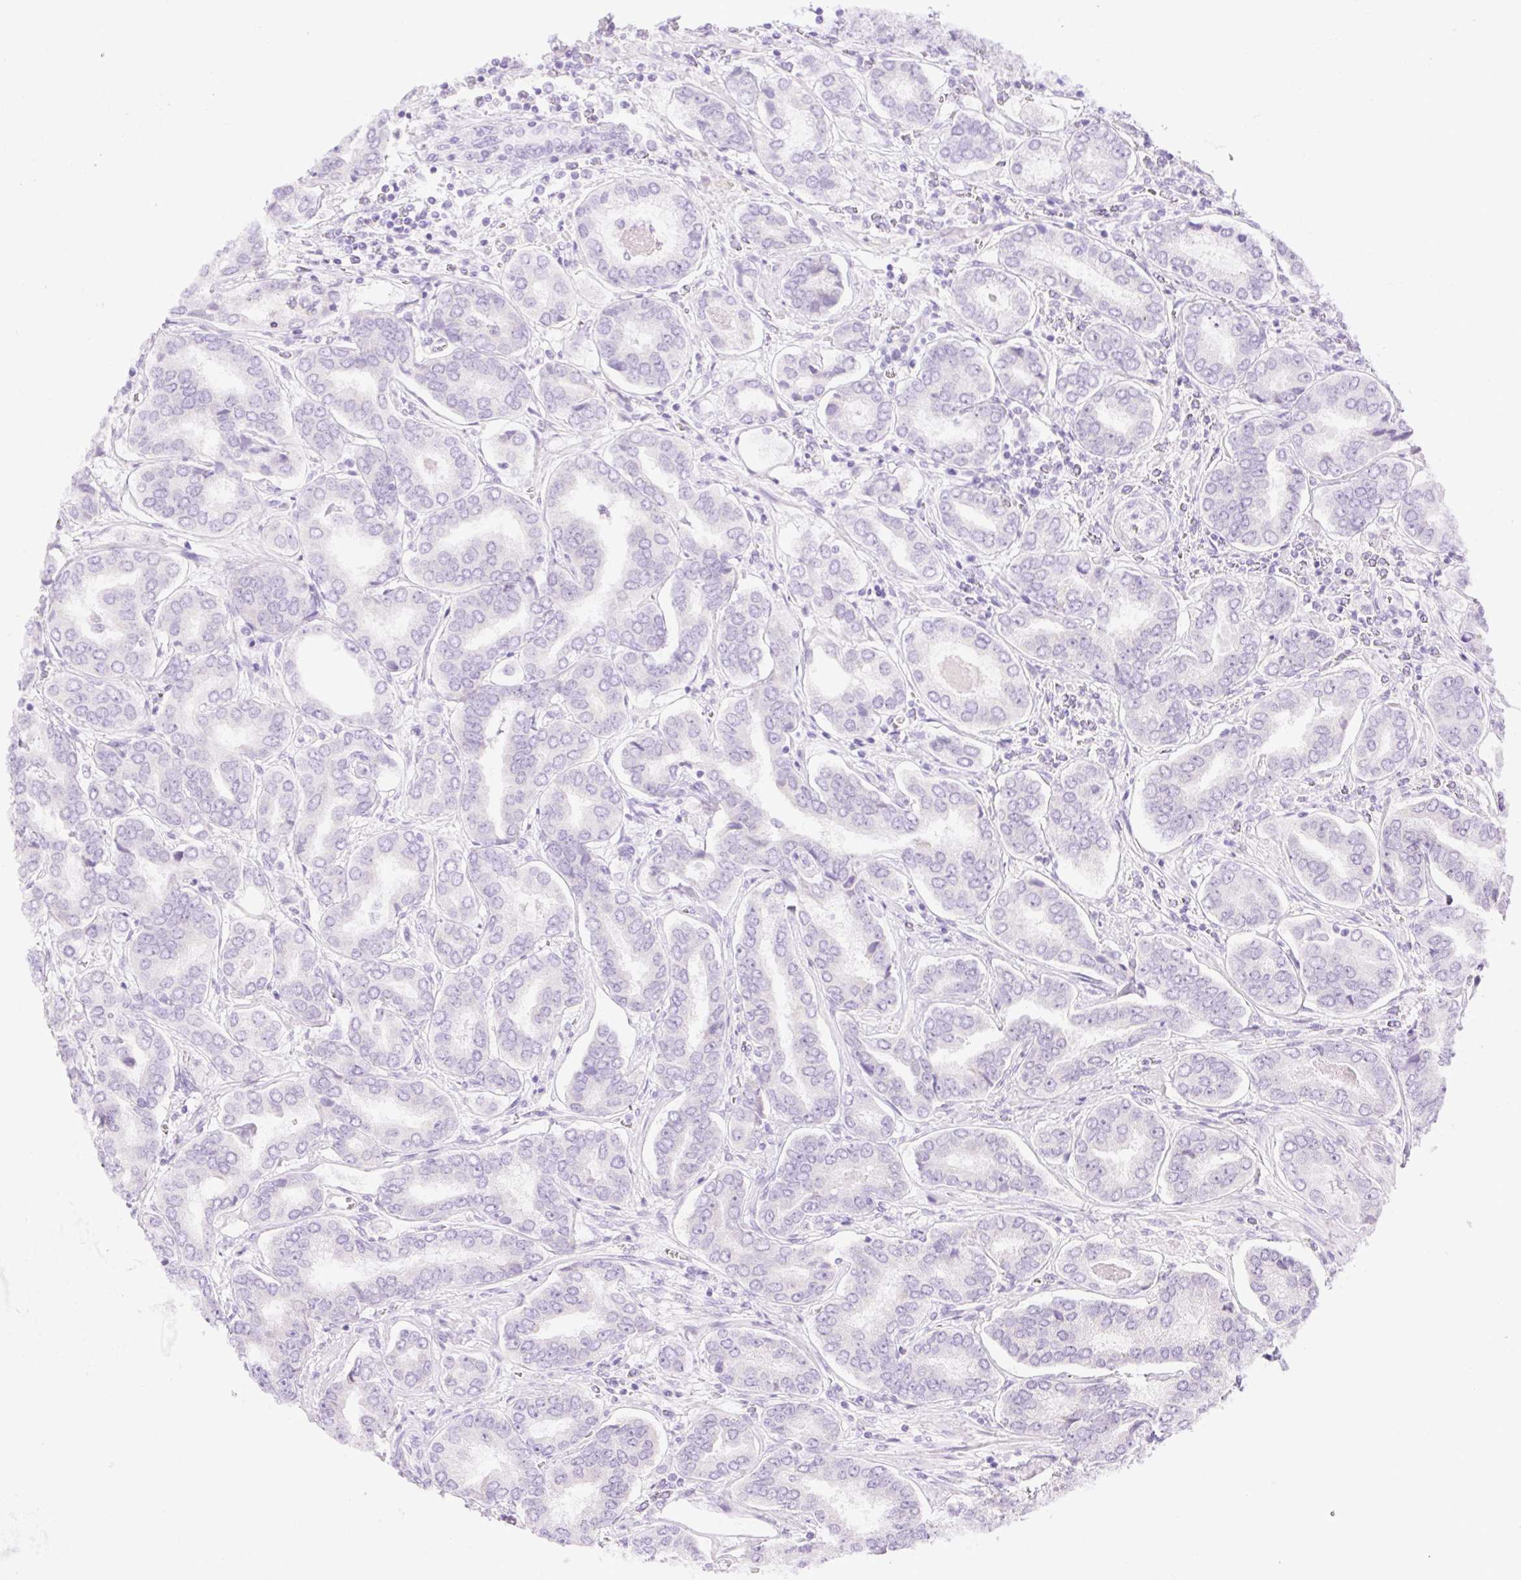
{"staining": {"intensity": "negative", "quantity": "none", "location": "none"}, "tissue": "prostate cancer", "cell_type": "Tumor cells", "image_type": "cancer", "snomed": [{"axis": "morphology", "description": "Adenocarcinoma, High grade"}, {"axis": "topography", "description": "Prostate"}], "caption": "Immunohistochemistry image of high-grade adenocarcinoma (prostate) stained for a protein (brown), which exhibits no expression in tumor cells.", "gene": "SLC25A40", "patient": {"sex": "male", "age": 72}}